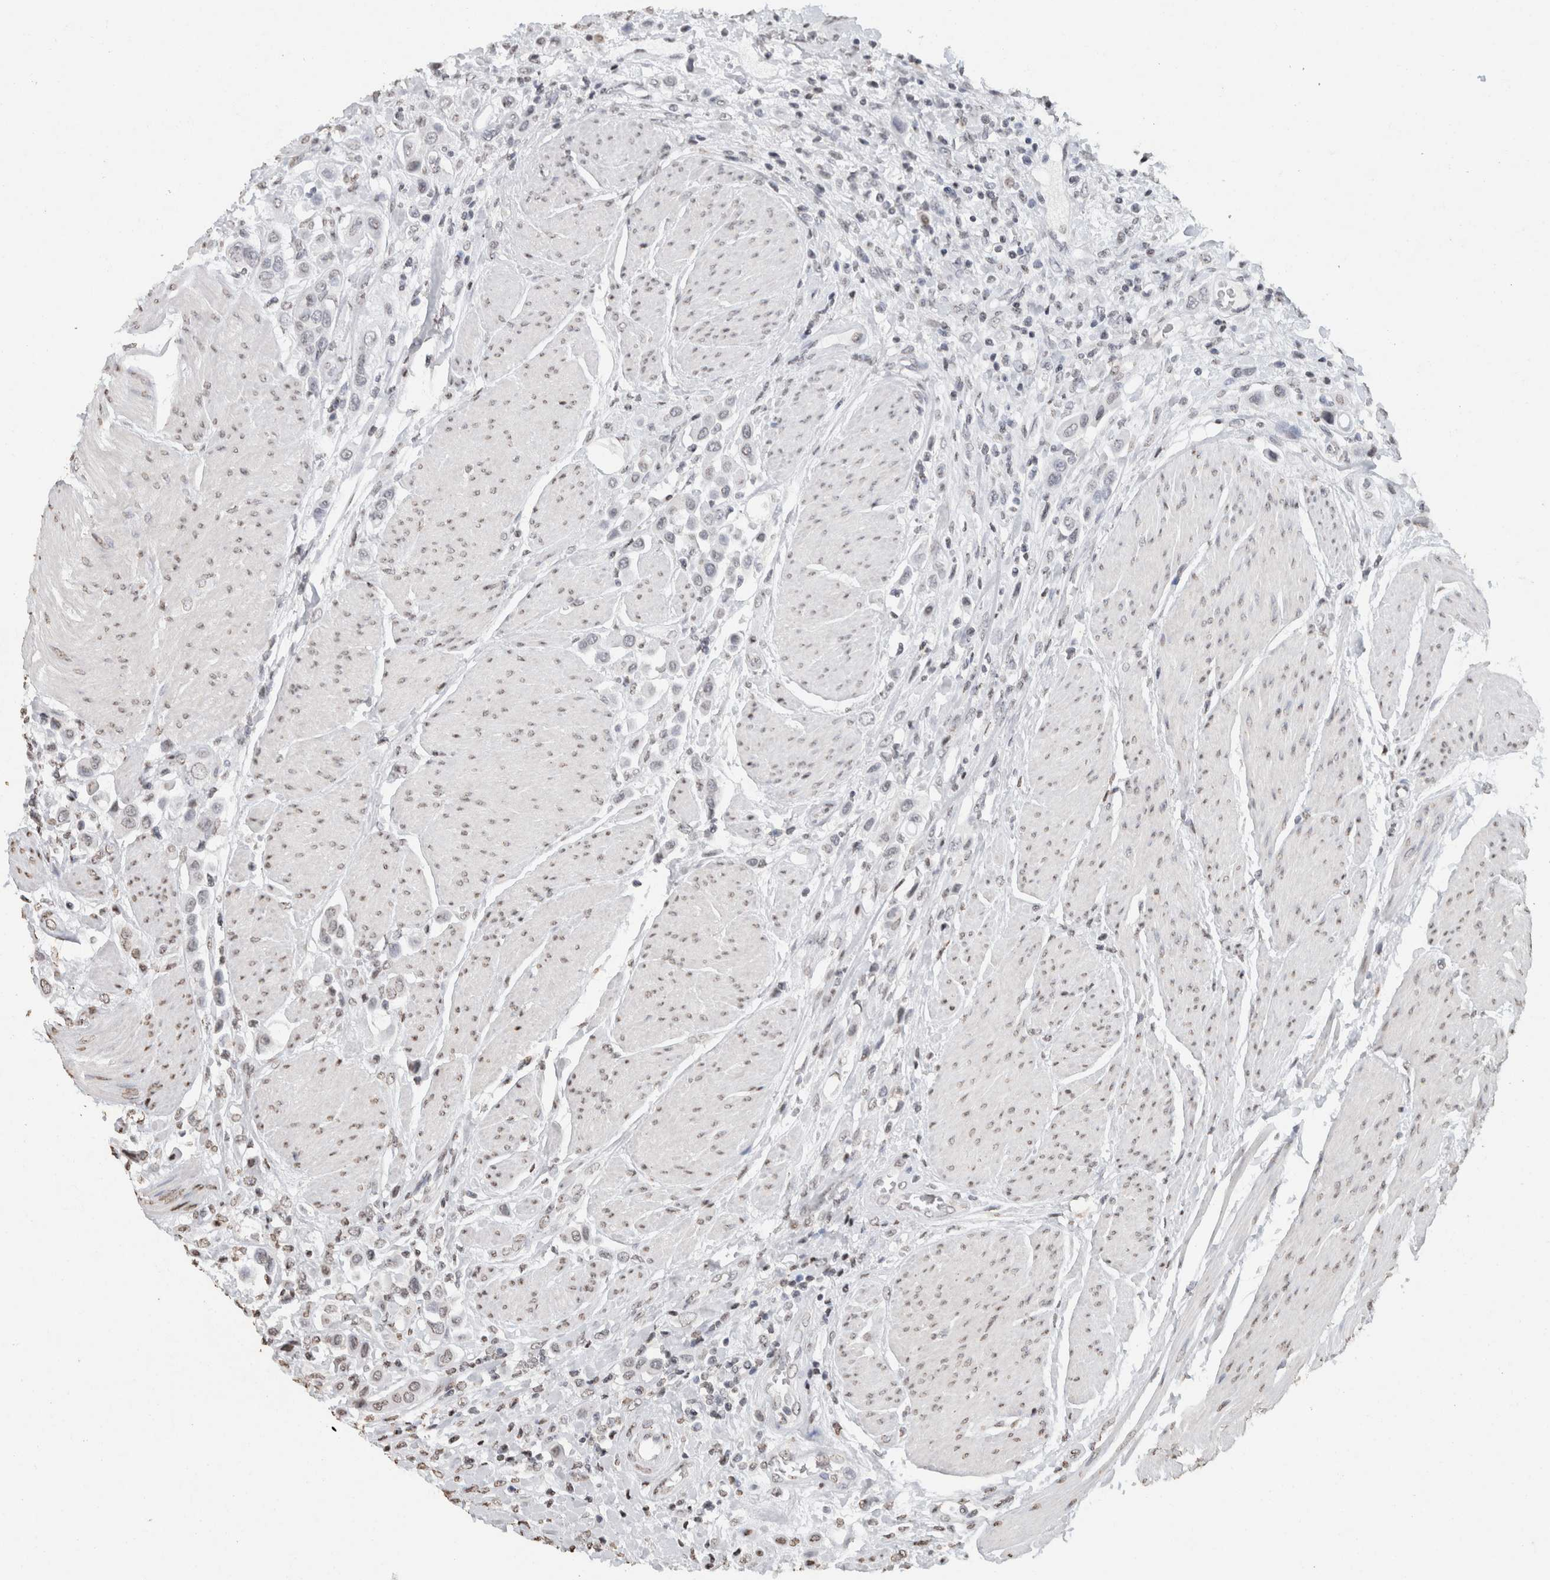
{"staining": {"intensity": "negative", "quantity": "none", "location": "none"}, "tissue": "urothelial cancer", "cell_type": "Tumor cells", "image_type": "cancer", "snomed": [{"axis": "morphology", "description": "Urothelial carcinoma, High grade"}, {"axis": "topography", "description": "Urinary bladder"}], "caption": "IHC photomicrograph of urothelial carcinoma (high-grade) stained for a protein (brown), which reveals no staining in tumor cells.", "gene": "CNTN1", "patient": {"sex": "male", "age": 50}}